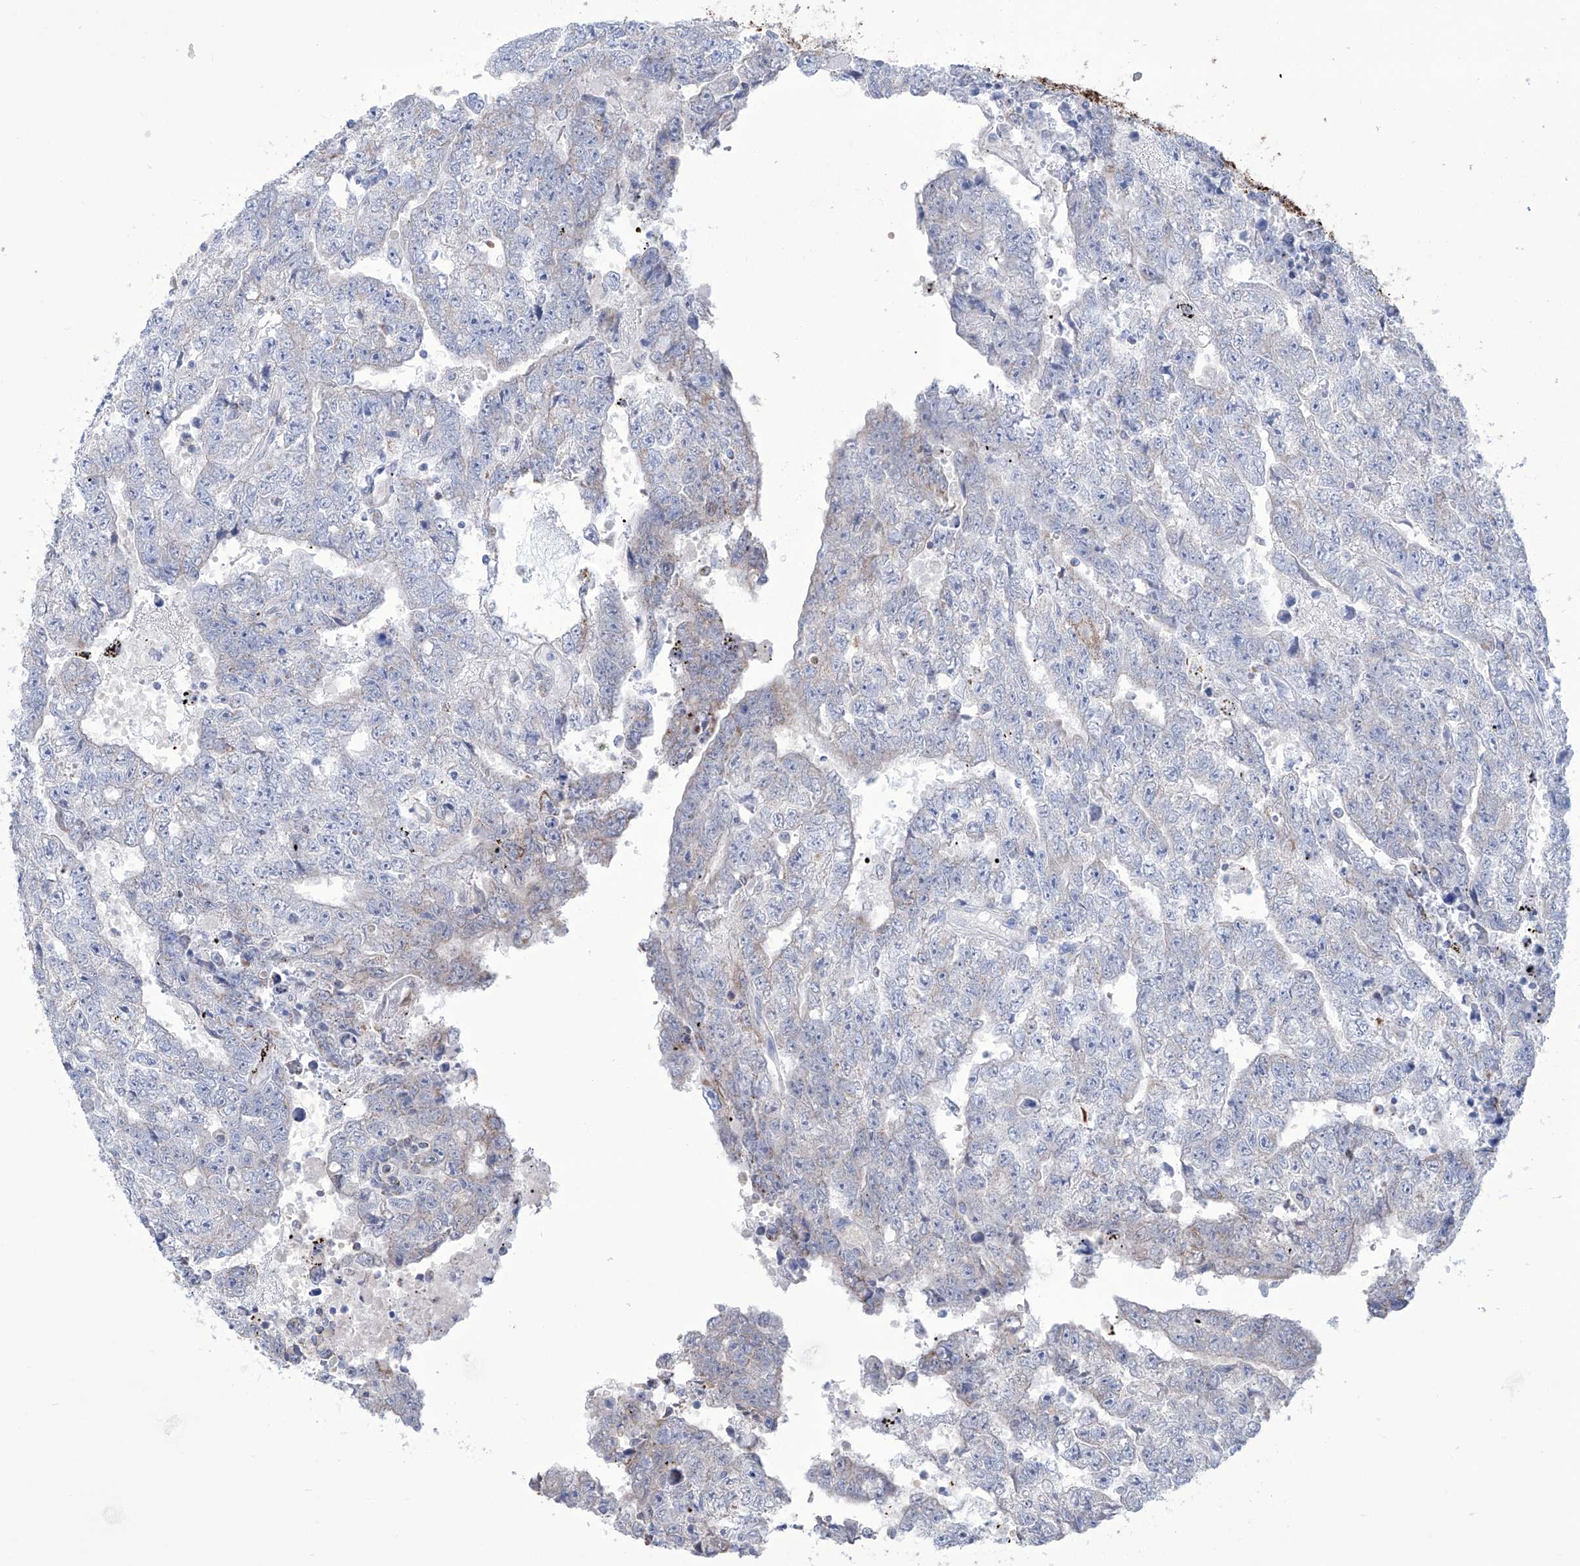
{"staining": {"intensity": "negative", "quantity": "none", "location": "none"}, "tissue": "testis cancer", "cell_type": "Tumor cells", "image_type": "cancer", "snomed": [{"axis": "morphology", "description": "Carcinoma, Embryonal, NOS"}, {"axis": "topography", "description": "Testis"}], "caption": "Immunohistochemical staining of testis cancer (embryonal carcinoma) exhibits no significant expression in tumor cells.", "gene": "ALDH6A1", "patient": {"sex": "male", "age": 25}}